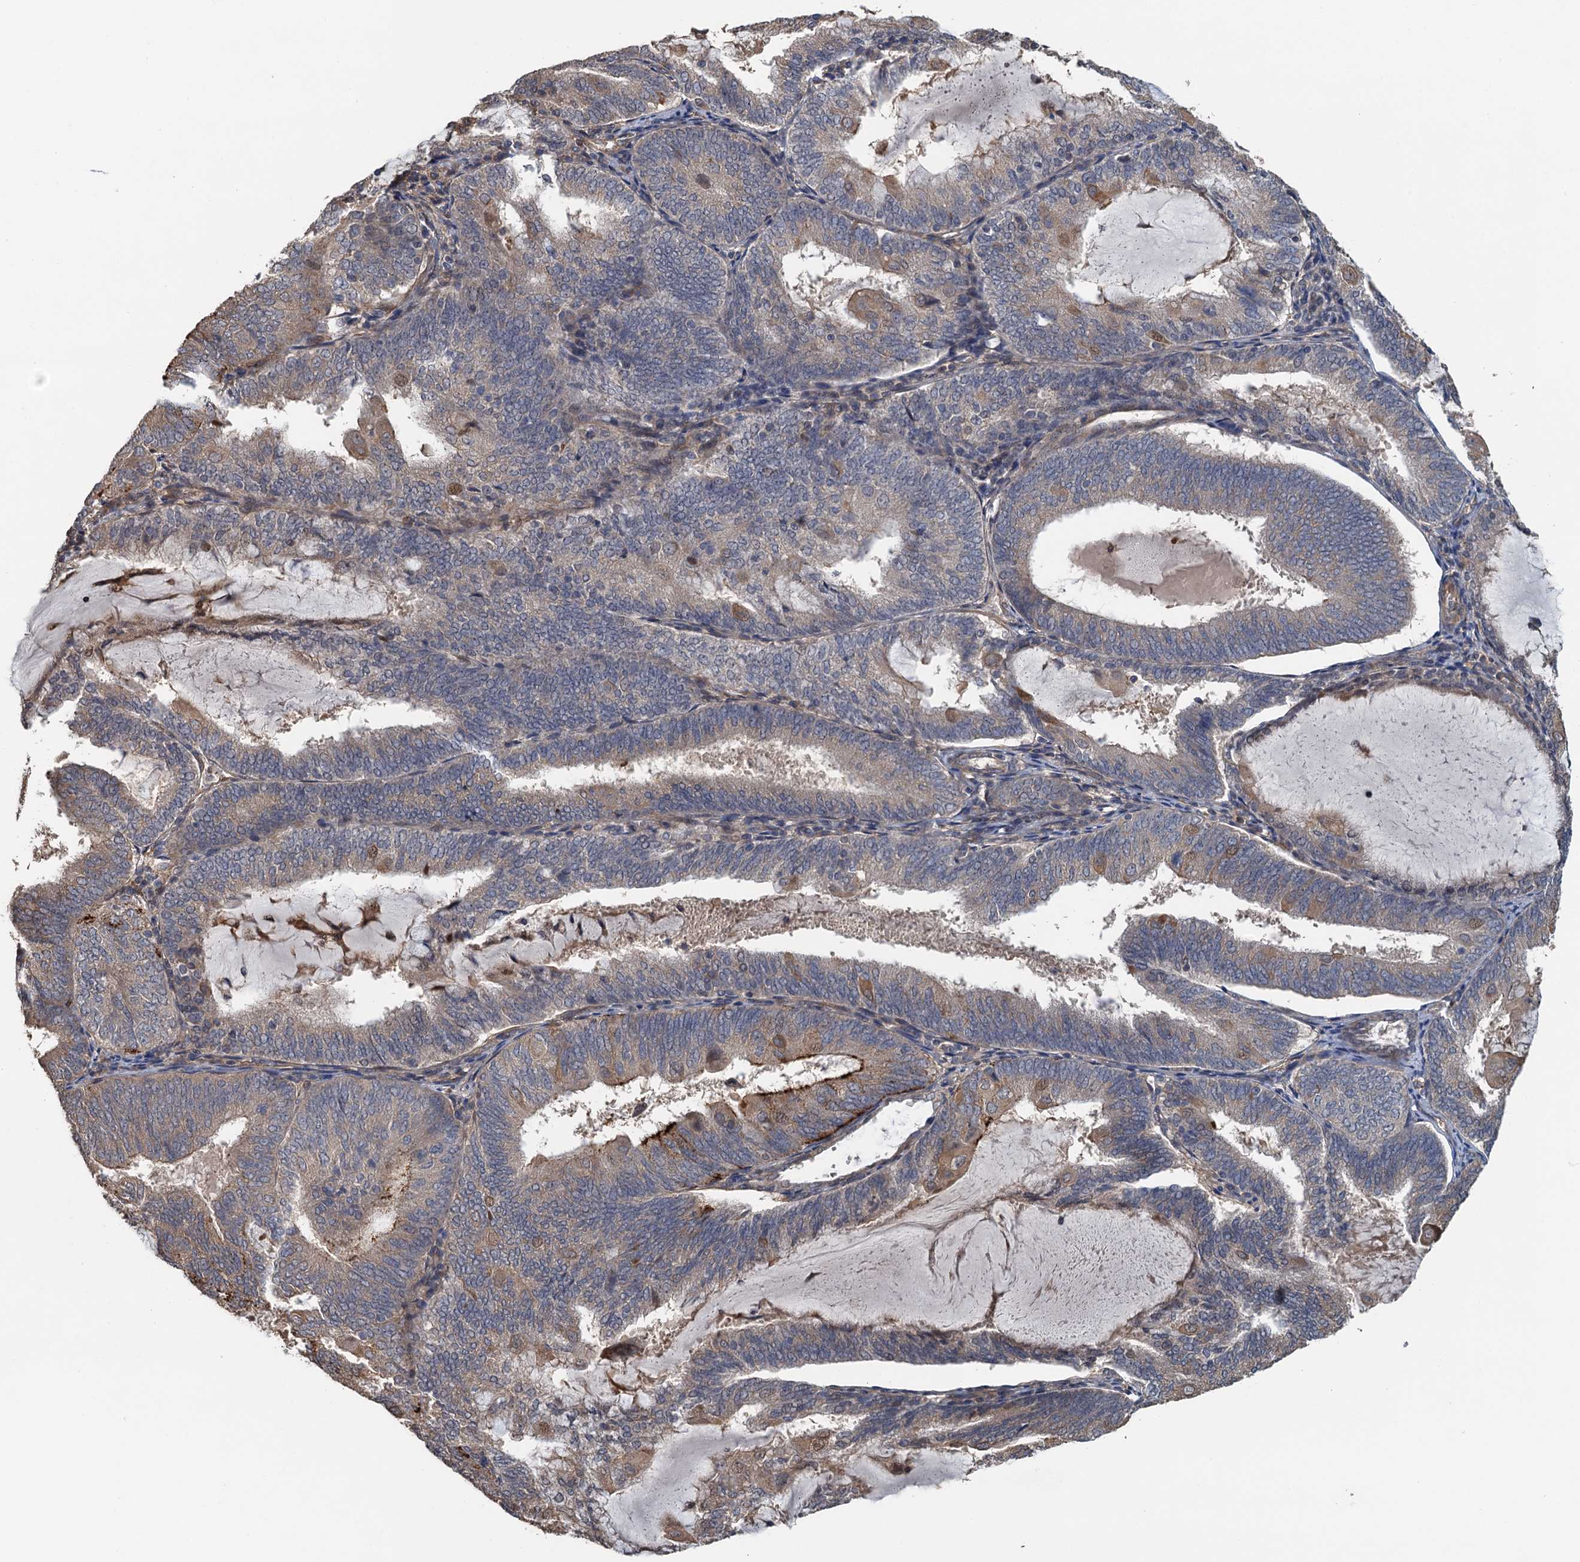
{"staining": {"intensity": "moderate", "quantity": "25%-75%", "location": "cytoplasmic/membranous"}, "tissue": "endometrial cancer", "cell_type": "Tumor cells", "image_type": "cancer", "snomed": [{"axis": "morphology", "description": "Adenocarcinoma, NOS"}, {"axis": "topography", "description": "Endometrium"}], "caption": "Protein positivity by immunohistochemistry (IHC) exhibits moderate cytoplasmic/membranous staining in approximately 25%-75% of tumor cells in endometrial cancer (adenocarcinoma). Using DAB (brown) and hematoxylin (blue) stains, captured at high magnification using brightfield microscopy.", "gene": "MEAK7", "patient": {"sex": "female", "age": 81}}